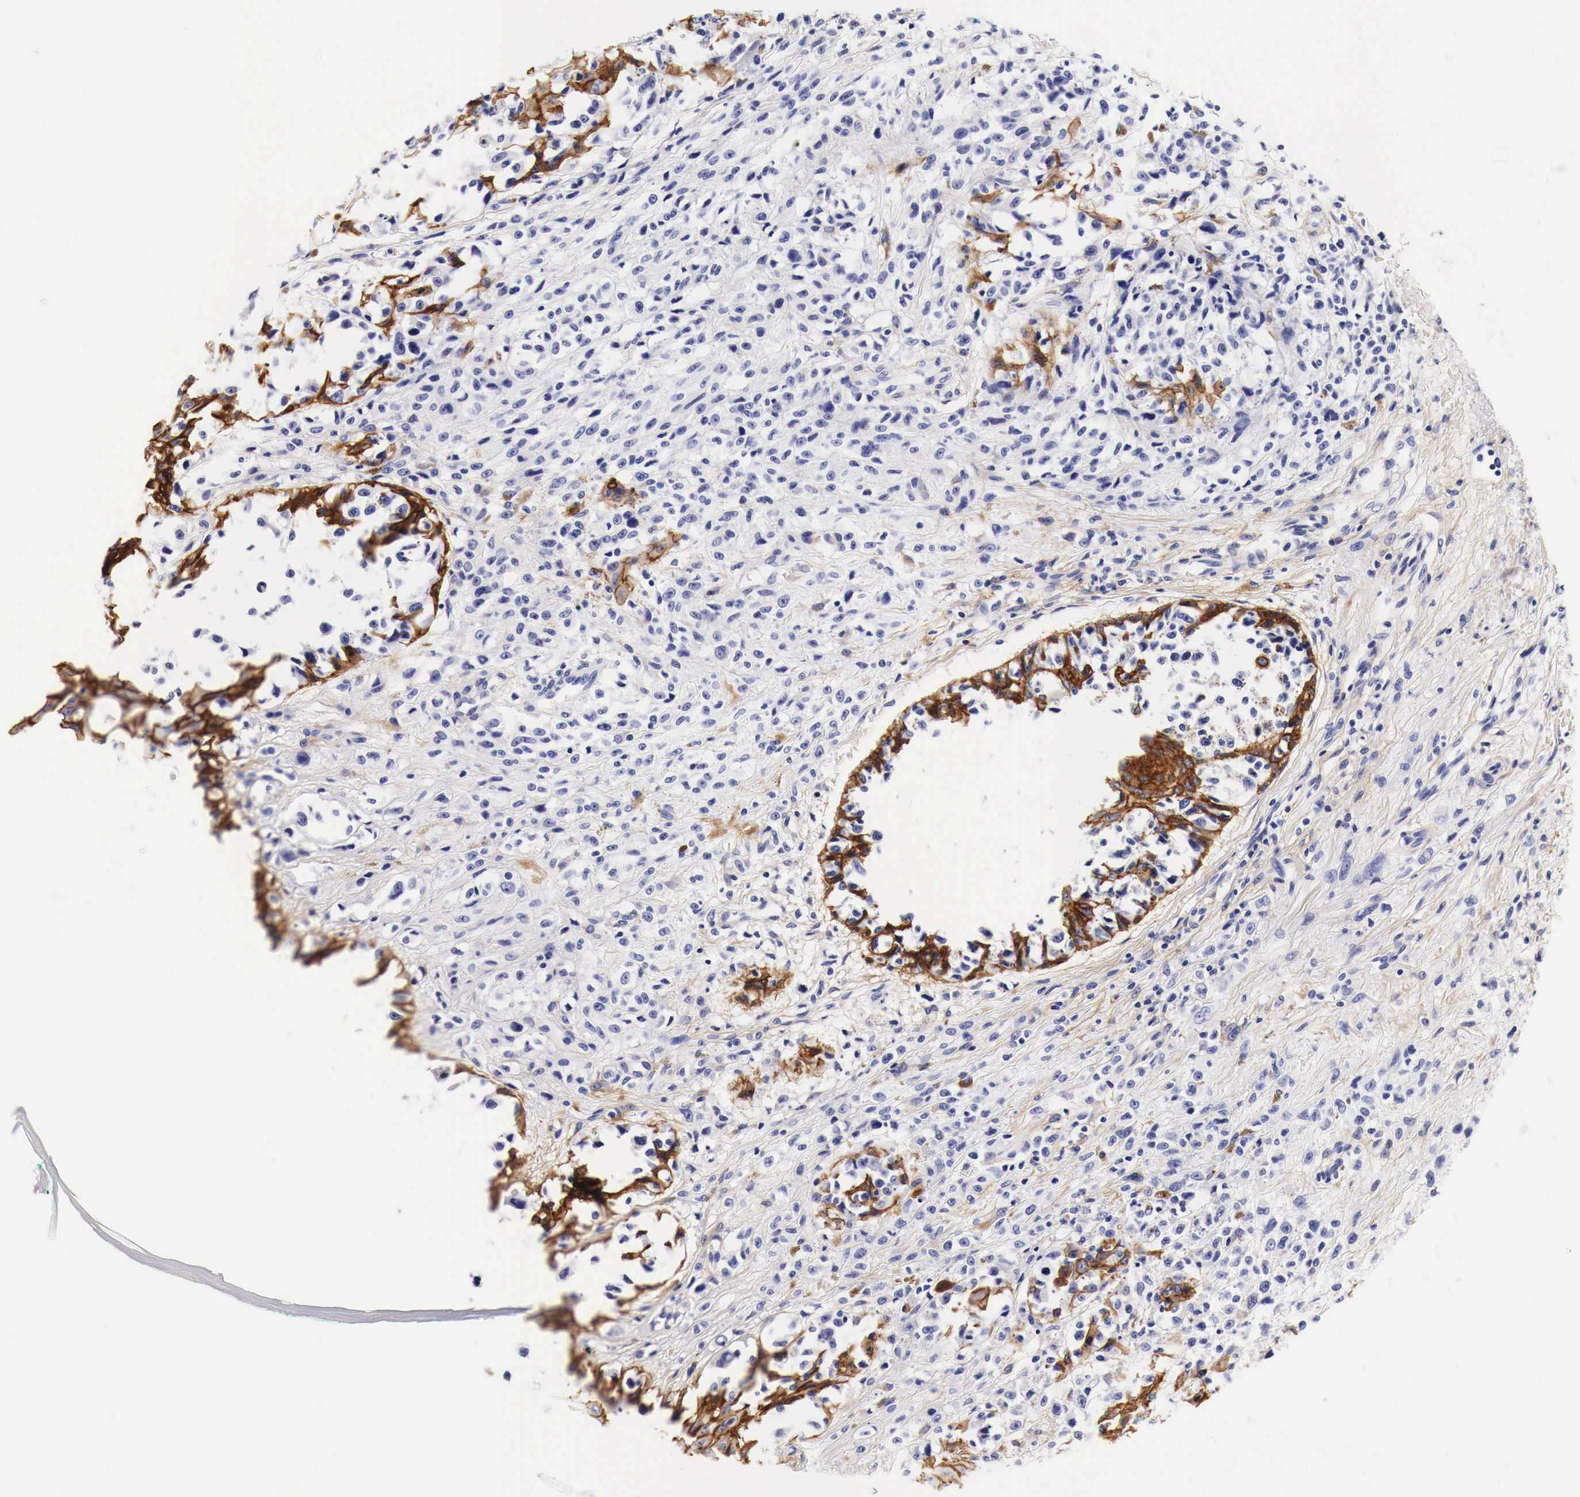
{"staining": {"intensity": "negative", "quantity": "none", "location": "none"}, "tissue": "melanoma", "cell_type": "Tumor cells", "image_type": "cancer", "snomed": [{"axis": "morphology", "description": "Malignant melanoma, NOS"}, {"axis": "topography", "description": "Skin"}], "caption": "Immunohistochemistry (IHC) histopathology image of neoplastic tissue: human malignant melanoma stained with DAB reveals no significant protein staining in tumor cells.", "gene": "EGFR", "patient": {"sex": "male", "age": 80}}